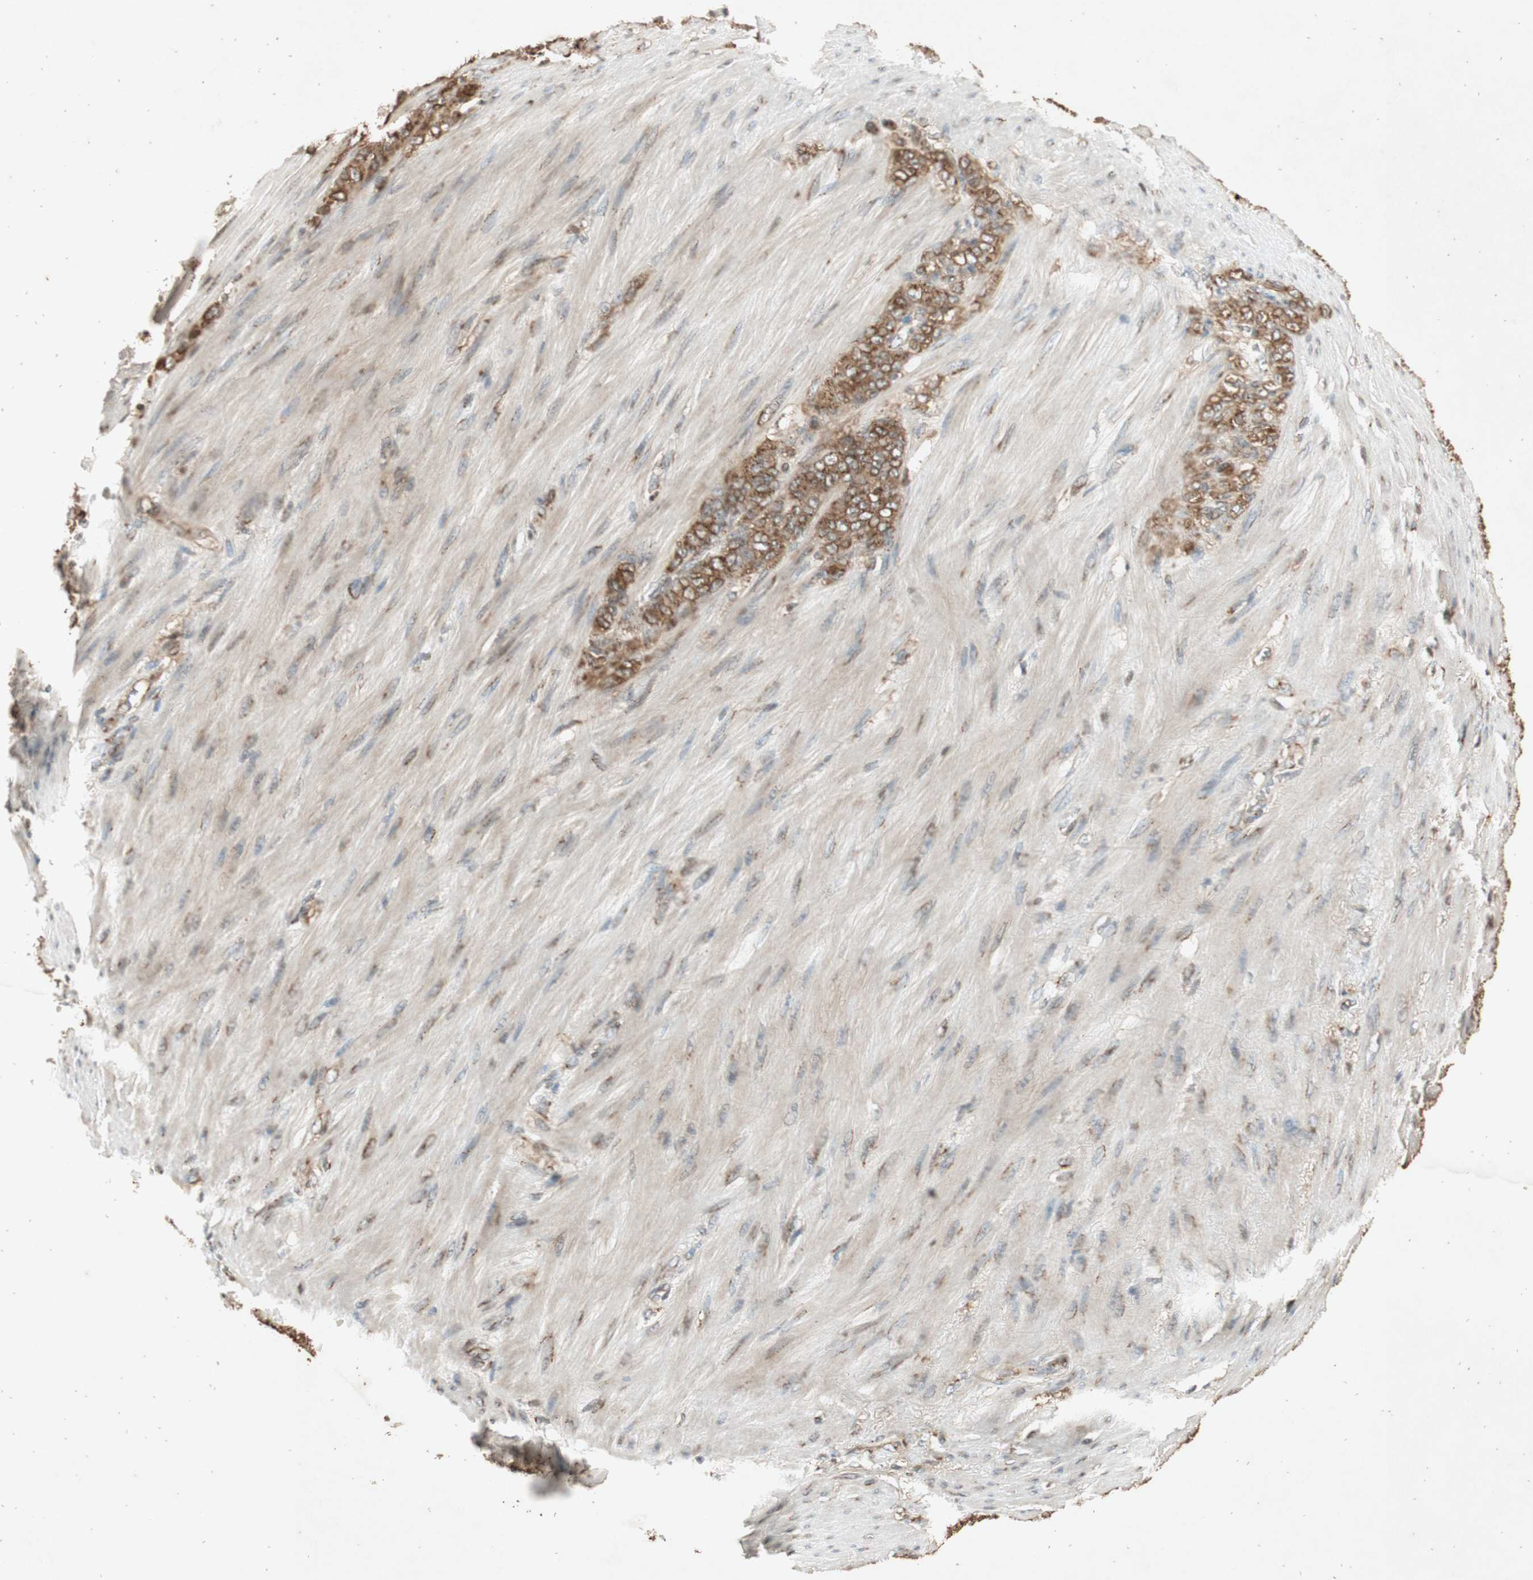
{"staining": {"intensity": "weak", "quantity": ">75%", "location": "cytoplasmic/membranous"}, "tissue": "stomach cancer", "cell_type": "Tumor cells", "image_type": "cancer", "snomed": [{"axis": "morphology", "description": "Adenocarcinoma, NOS"}, {"axis": "topography", "description": "Stomach"}], "caption": "Tumor cells display low levels of weak cytoplasmic/membranous positivity in about >75% of cells in adenocarcinoma (stomach).", "gene": "NEO1", "patient": {"sex": "male", "age": 82}}